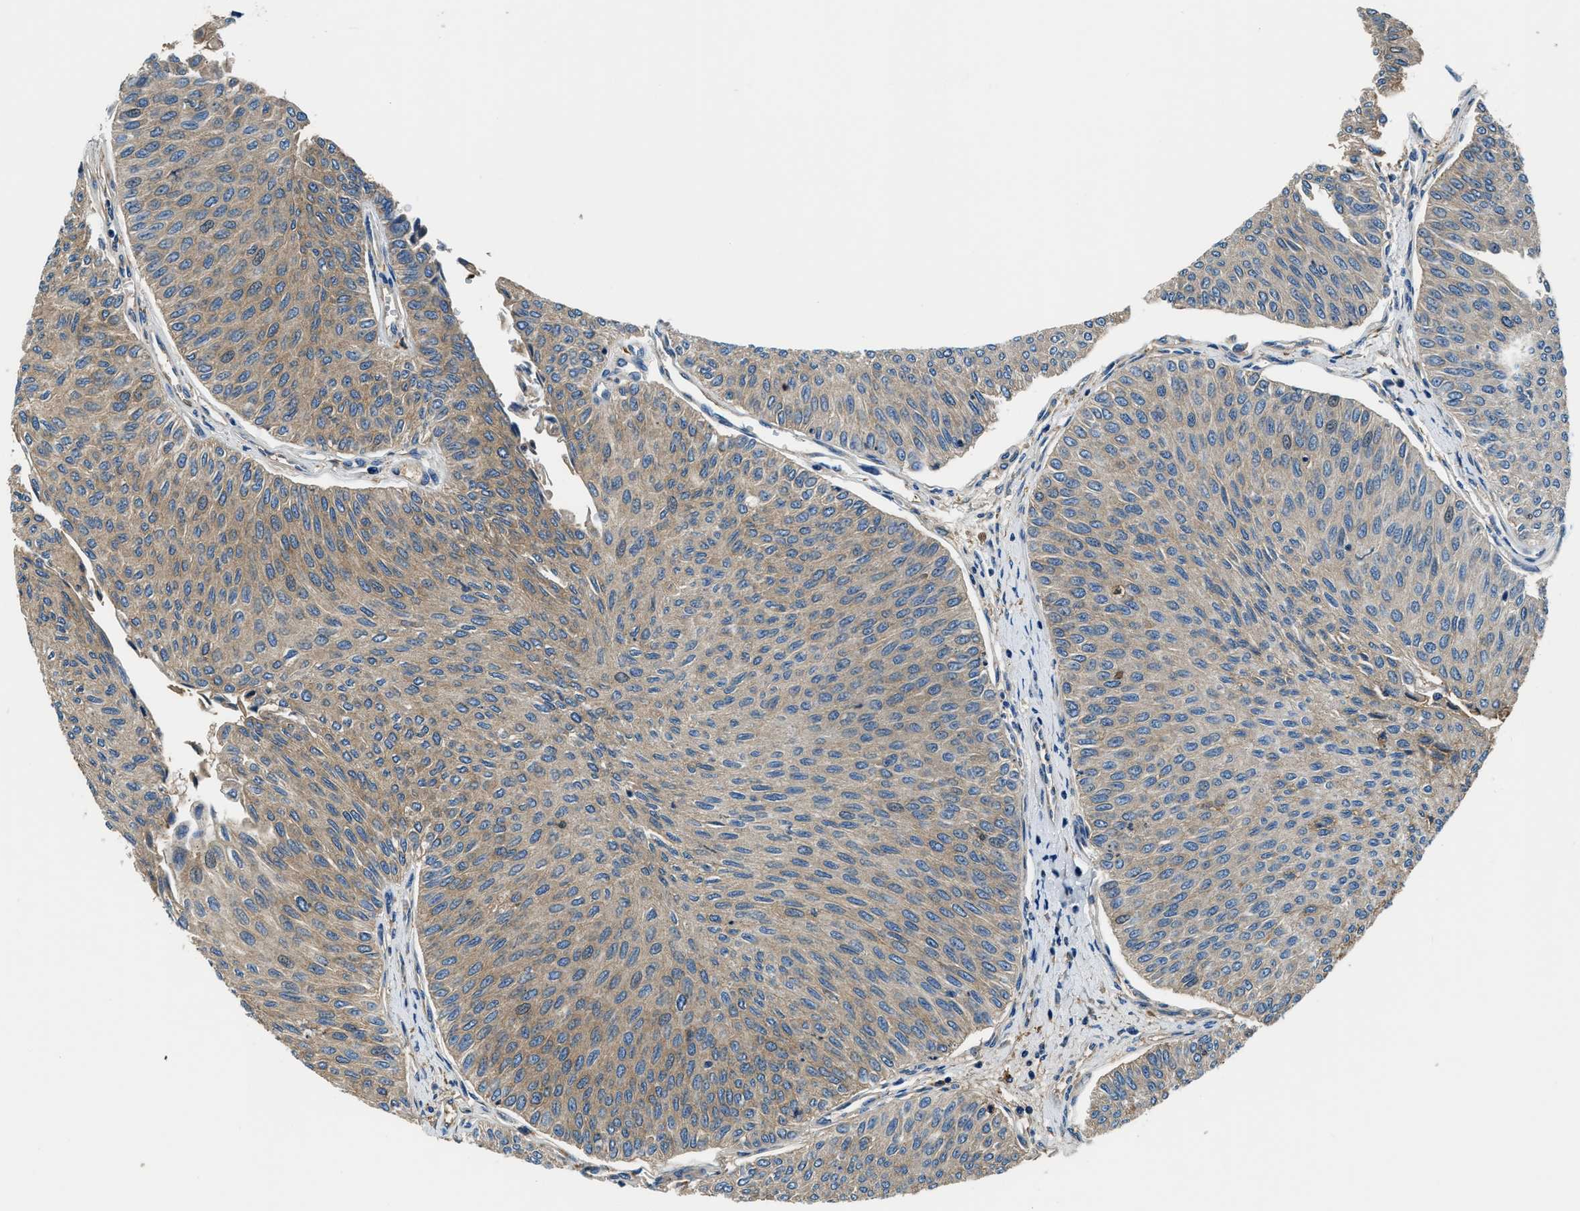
{"staining": {"intensity": "weak", "quantity": ">75%", "location": "cytoplasmic/membranous"}, "tissue": "urothelial cancer", "cell_type": "Tumor cells", "image_type": "cancer", "snomed": [{"axis": "morphology", "description": "Urothelial carcinoma, Low grade"}, {"axis": "topography", "description": "Urinary bladder"}], "caption": "Immunohistochemical staining of urothelial cancer shows weak cytoplasmic/membranous protein staining in about >75% of tumor cells. (DAB (3,3'-diaminobenzidine) IHC with brightfield microscopy, high magnification).", "gene": "EEA1", "patient": {"sex": "male", "age": 78}}